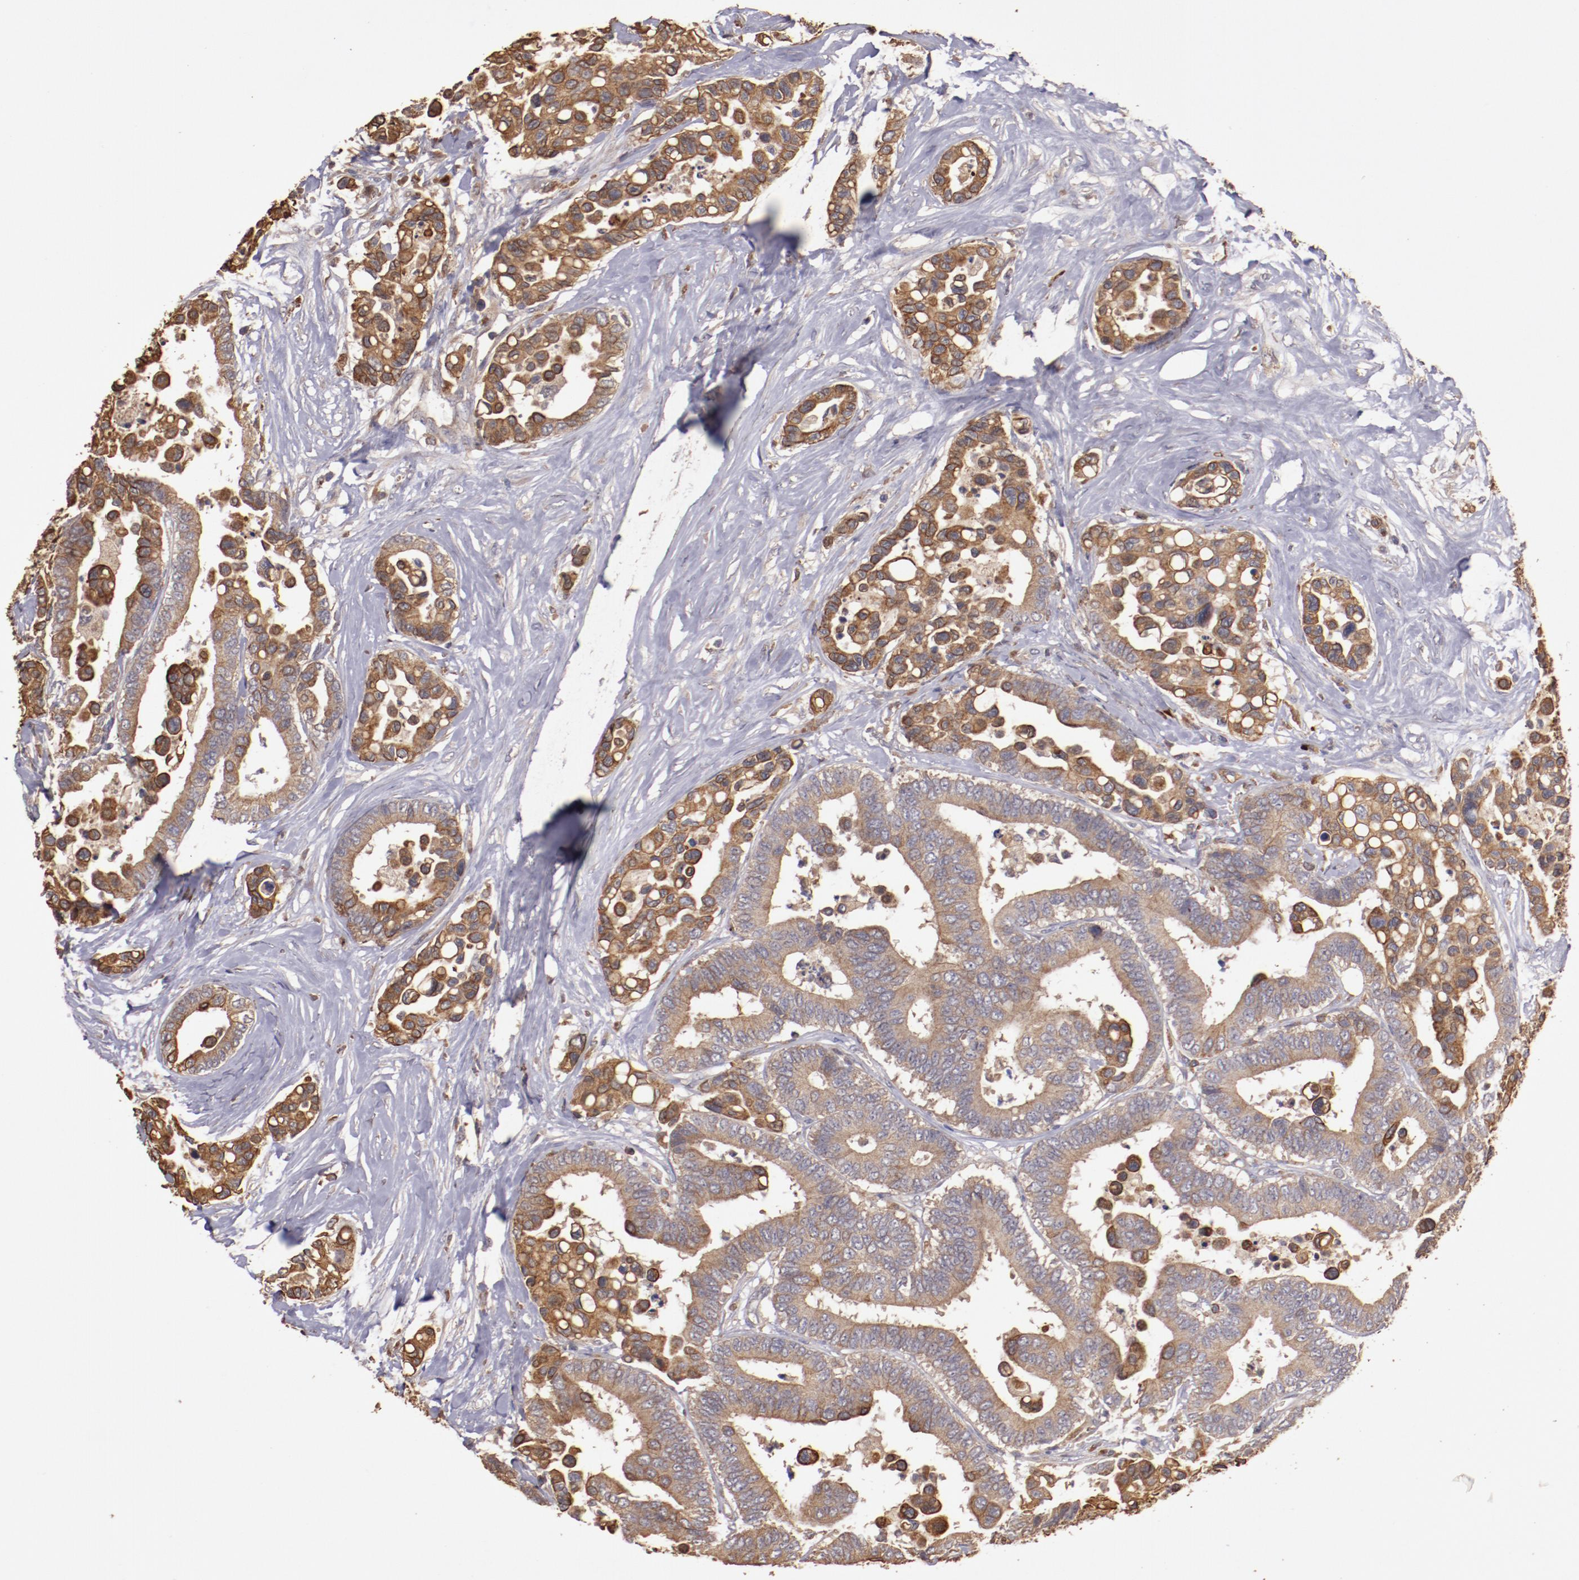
{"staining": {"intensity": "moderate", "quantity": ">75%", "location": "cytoplasmic/membranous"}, "tissue": "colorectal cancer", "cell_type": "Tumor cells", "image_type": "cancer", "snomed": [{"axis": "morphology", "description": "Adenocarcinoma, NOS"}, {"axis": "topography", "description": "Colon"}], "caption": "Human colorectal cancer stained with a protein marker shows moderate staining in tumor cells.", "gene": "SRRD", "patient": {"sex": "male", "age": 82}}